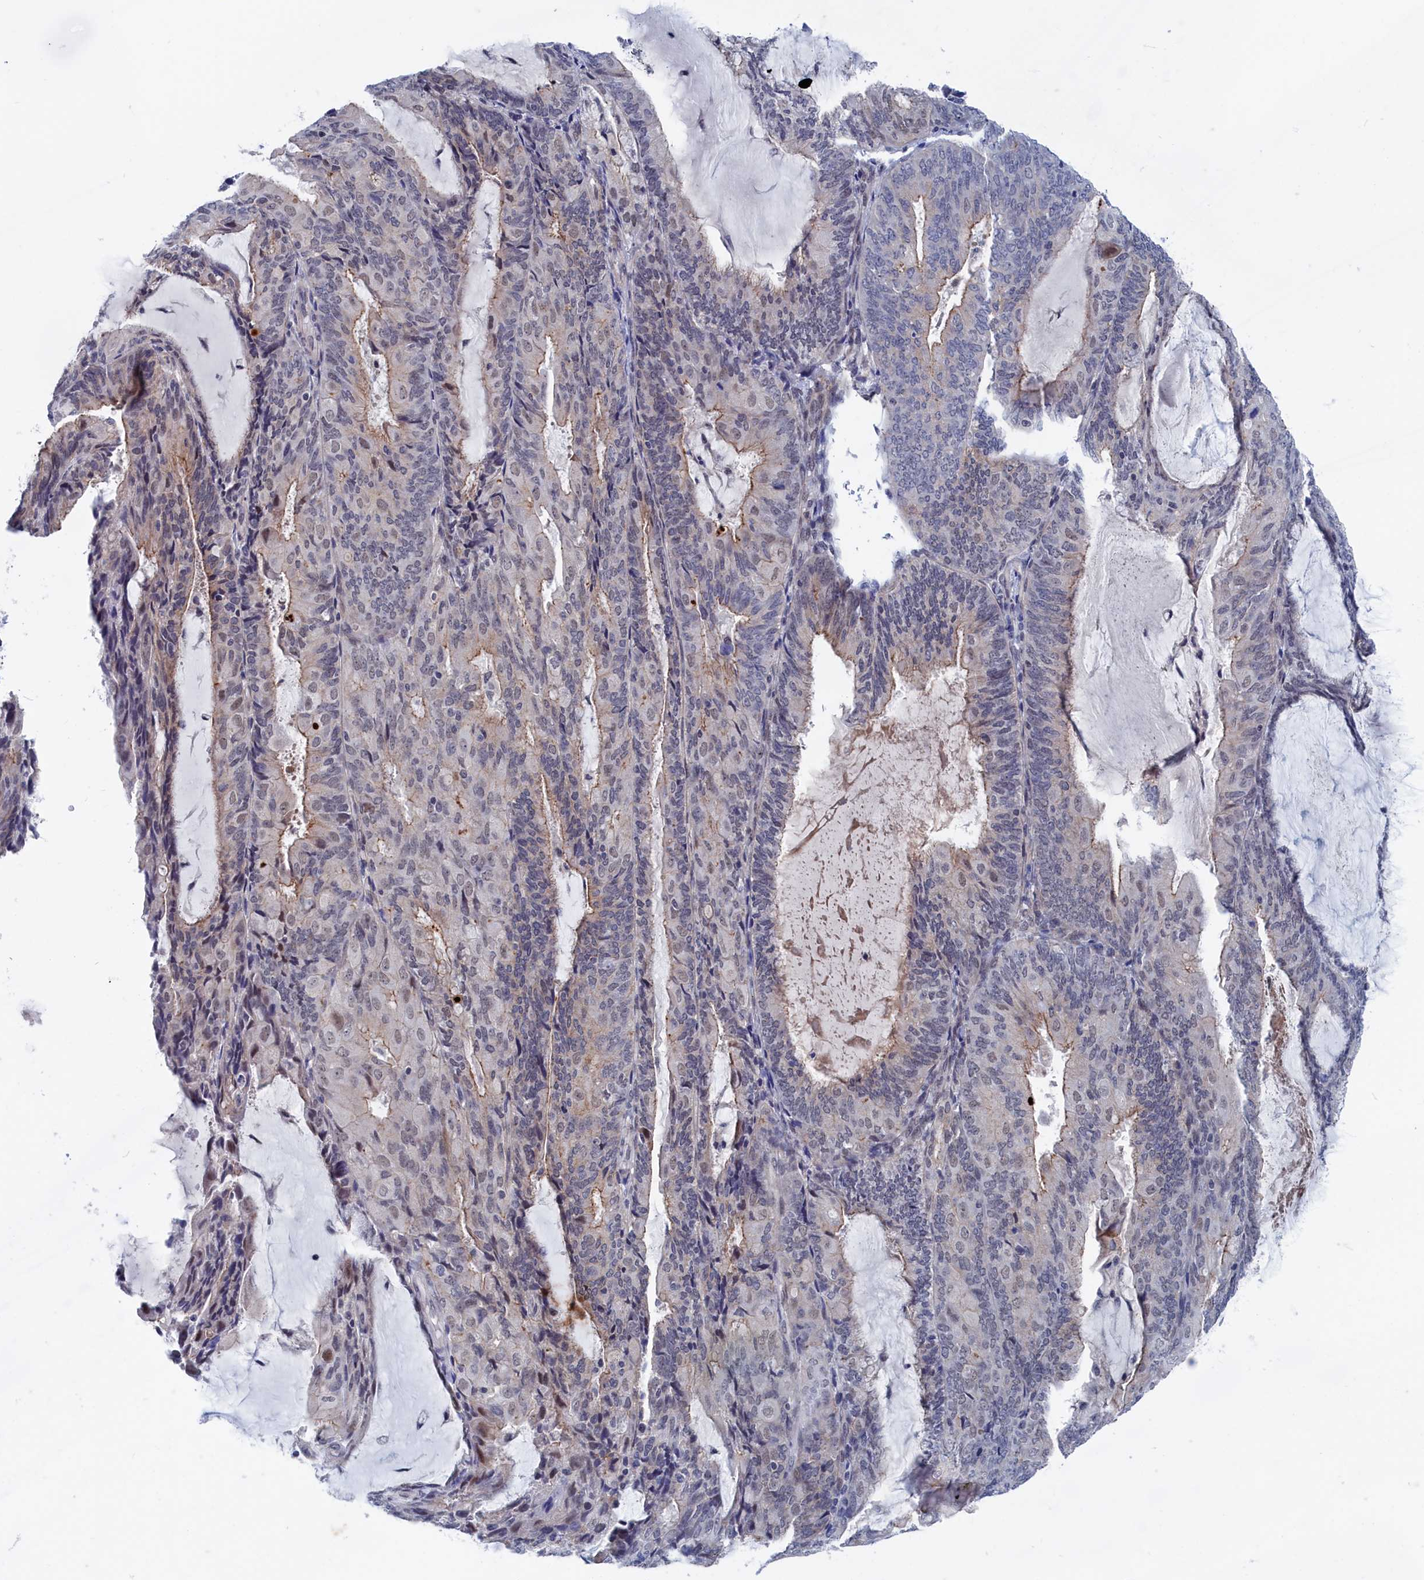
{"staining": {"intensity": "weak", "quantity": "<25%", "location": "nuclear"}, "tissue": "endometrial cancer", "cell_type": "Tumor cells", "image_type": "cancer", "snomed": [{"axis": "morphology", "description": "Adenocarcinoma, NOS"}, {"axis": "topography", "description": "Endometrium"}], "caption": "Histopathology image shows no protein staining in tumor cells of adenocarcinoma (endometrial) tissue.", "gene": "MARCHF3", "patient": {"sex": "female", "age": 81}}